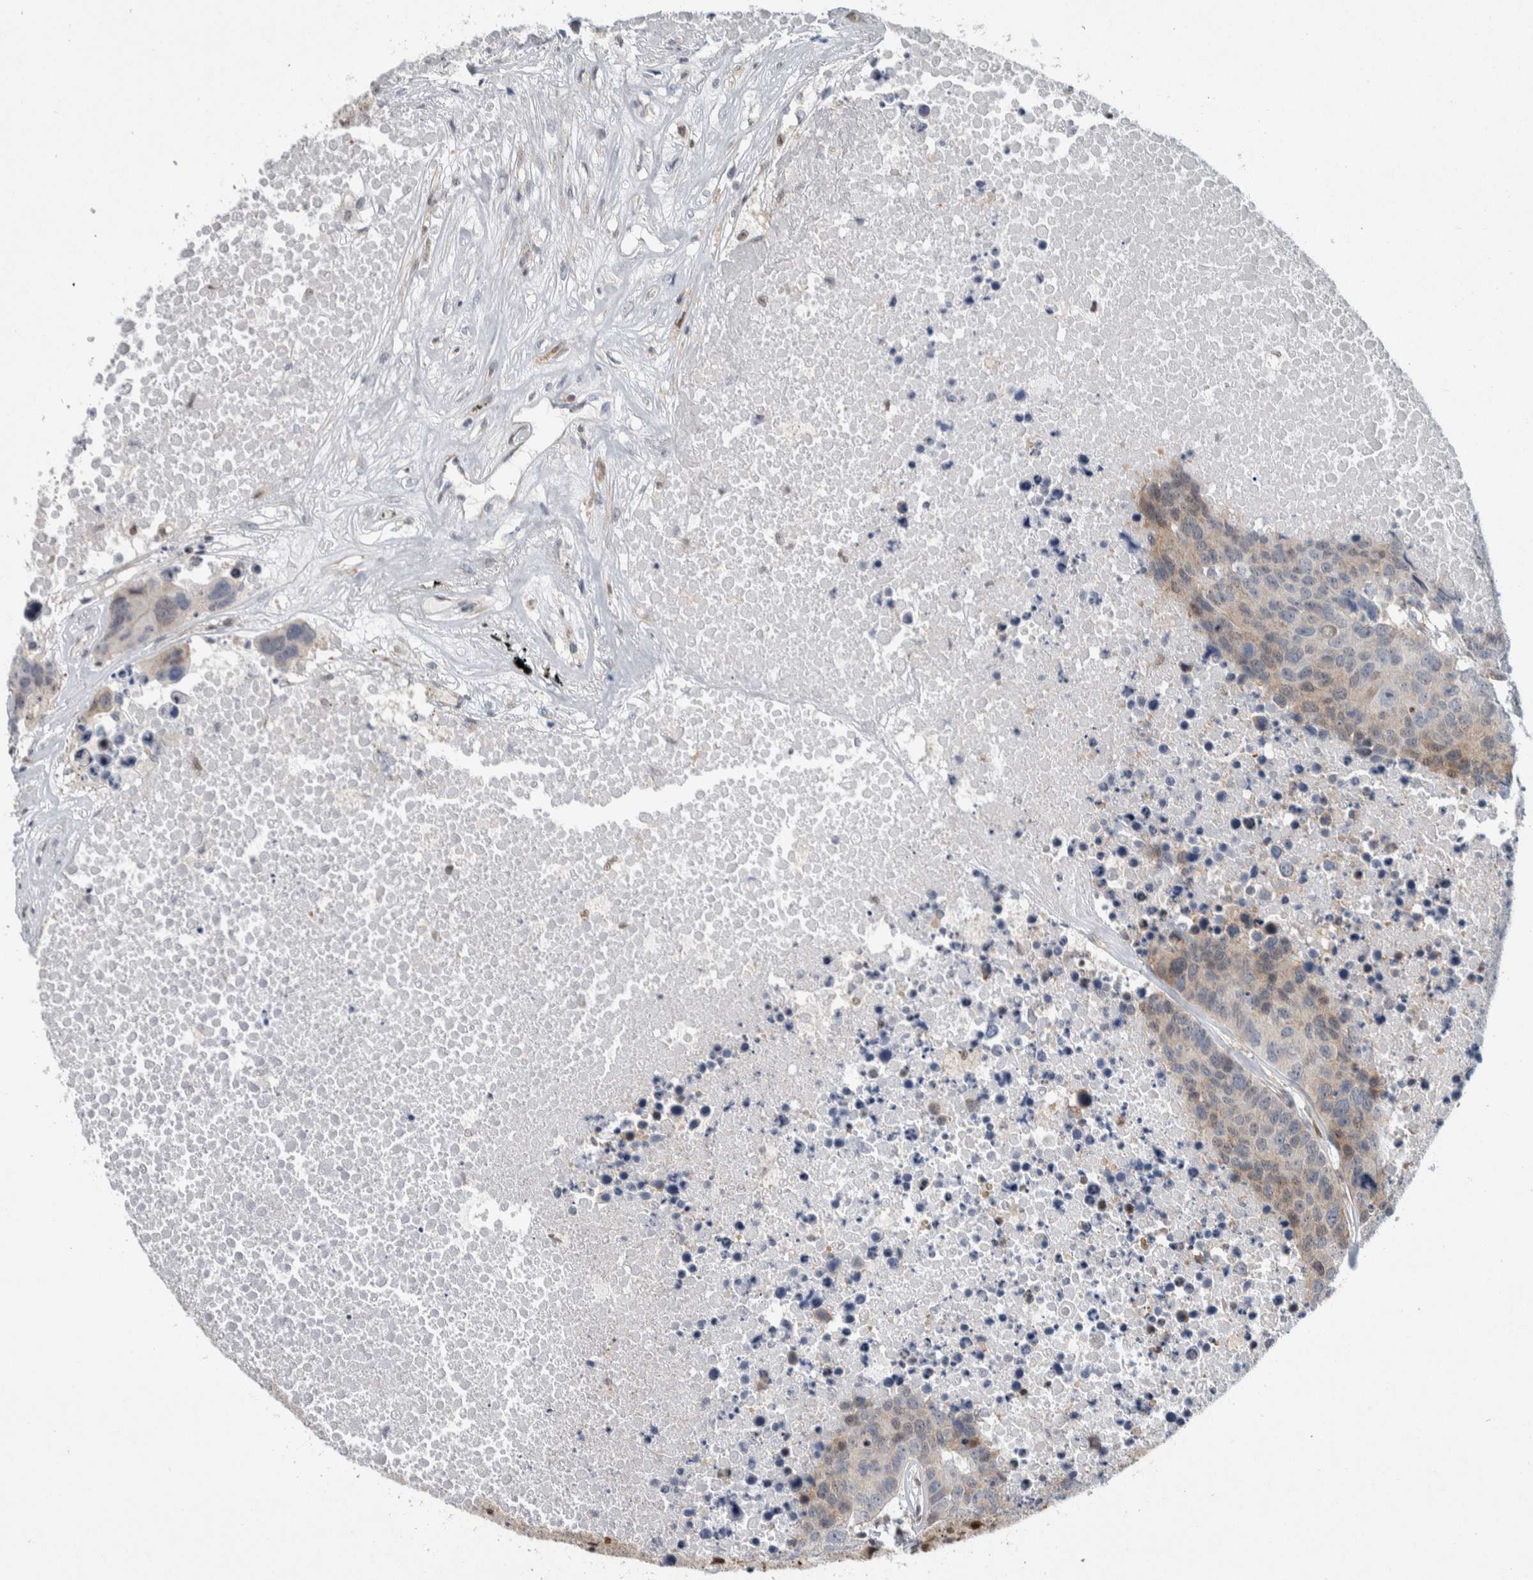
{"staining": {"intensity": "weak", "quantity": "<25%", "location": "cytoplasmic/membranous"}, "tissue": "carcinoid", "cell_type": "Tumor cells", "image_type": "cancer", "snomed": [{"axis": "morphology", "description": "Carcinoid, malignant, NOS"}, {"axis": "topography", "description": "Lung"}], "caption": "The immunohistochemistry (IHC) photomicrograph has no significant staining in tumor cells of carcinoid tissue. (DAB (3,3'-diaminobenzidine) IHC, high magnification).", "gene": "PTPA", "patient": {"sex": "male", "age": 60}}